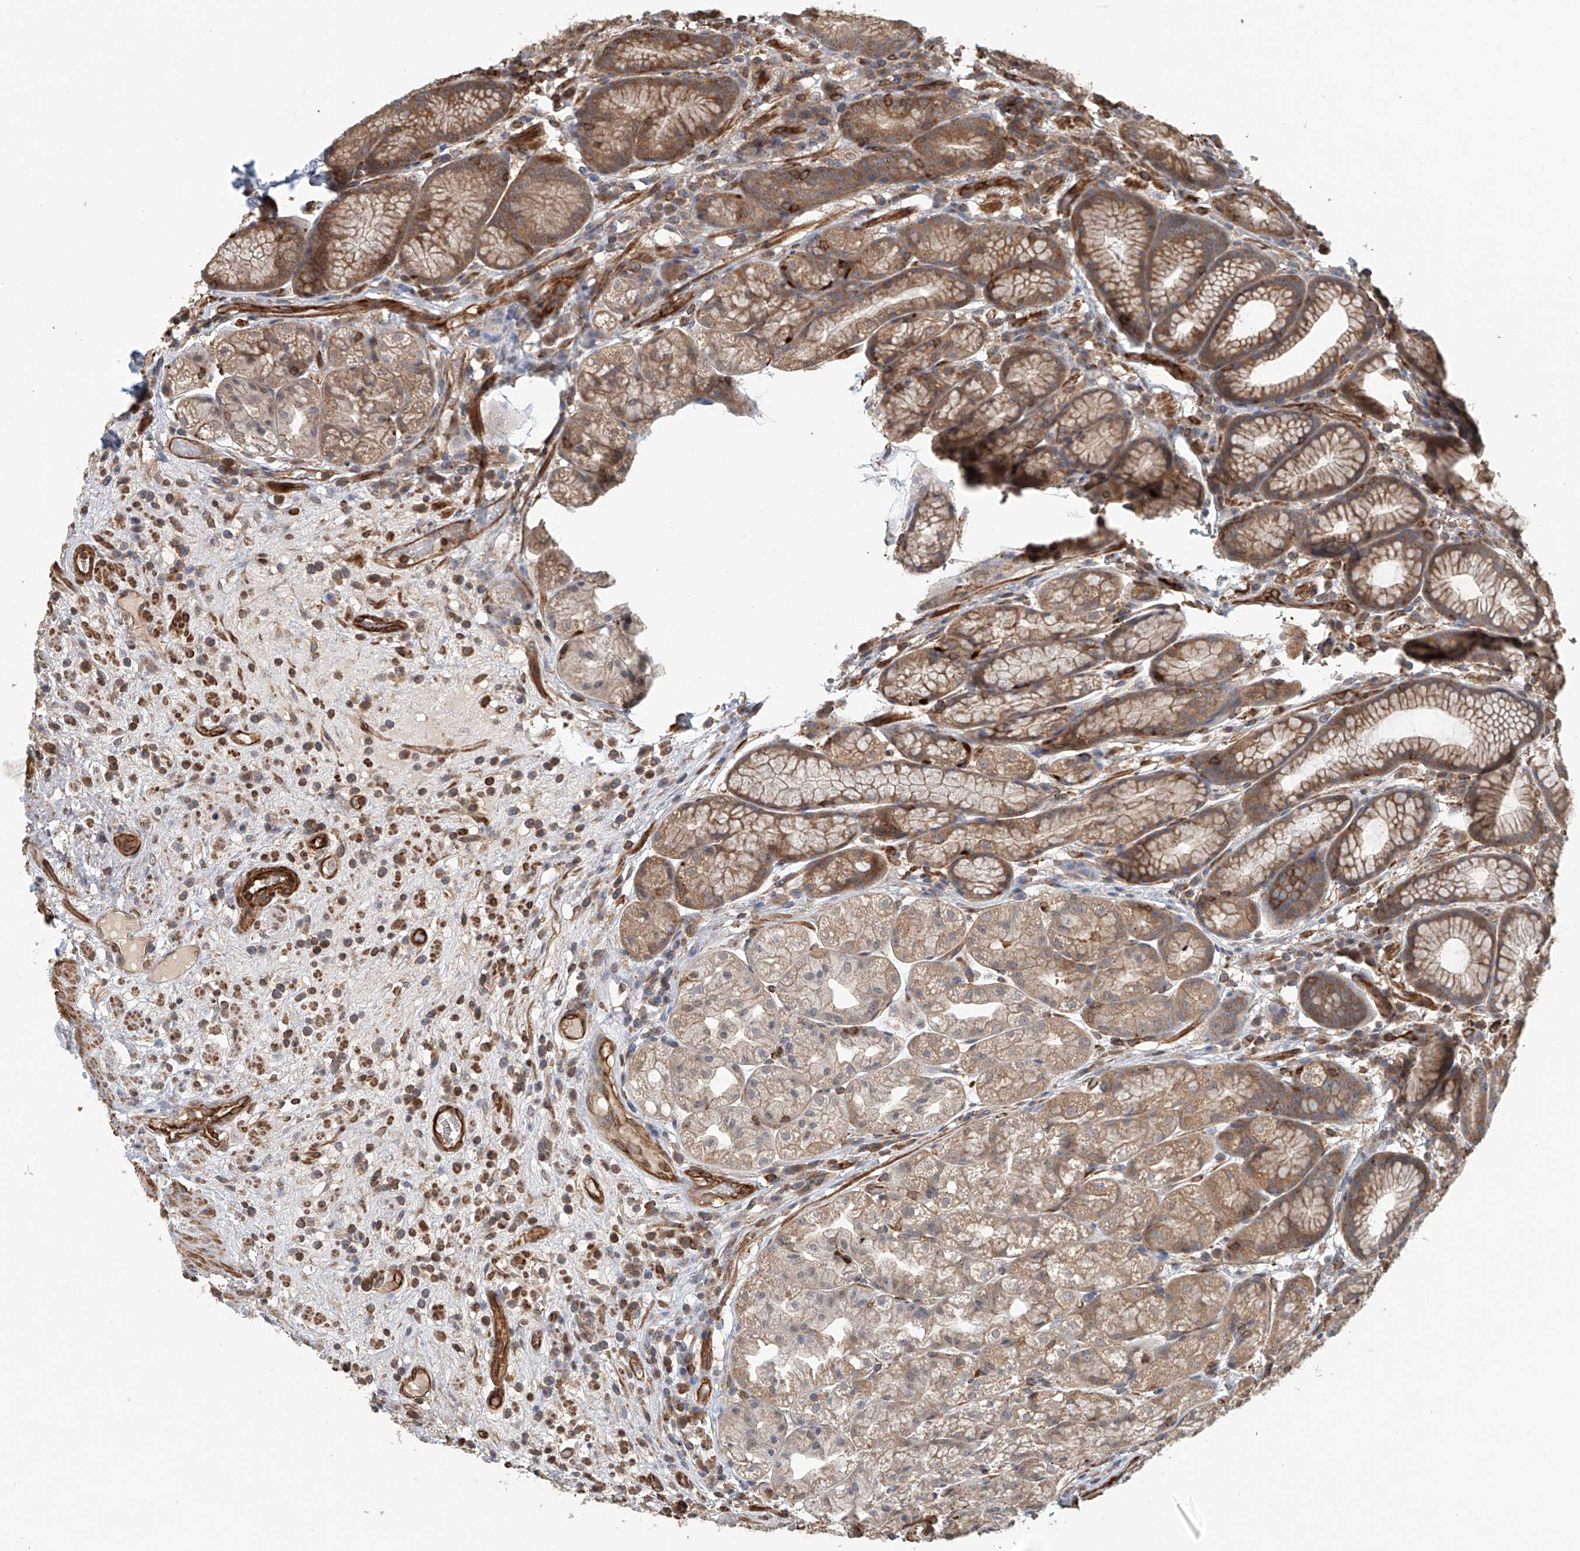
{"staining": {"intensity": "moderate", "quantity": ">75%", "location": "cytoplasmic/membranous"}, "tissue": "stomach", "cell_type": "Glandular cells", "image_type": "normal", "snomed": [{"axis": "morphology", "description": "Normal tissue, NOS"}, {"axis": "topography", "description": "Stomach"}], "caption": "Stomach stained with DAB (3,3'-diaminobenzidine) IHC displays medium levels of moderate cytoplasmic/membranous staining in approximately >75% of glandular cells.", "gene": "FRYL", "patient": {"sex": "male", "age": 57}}